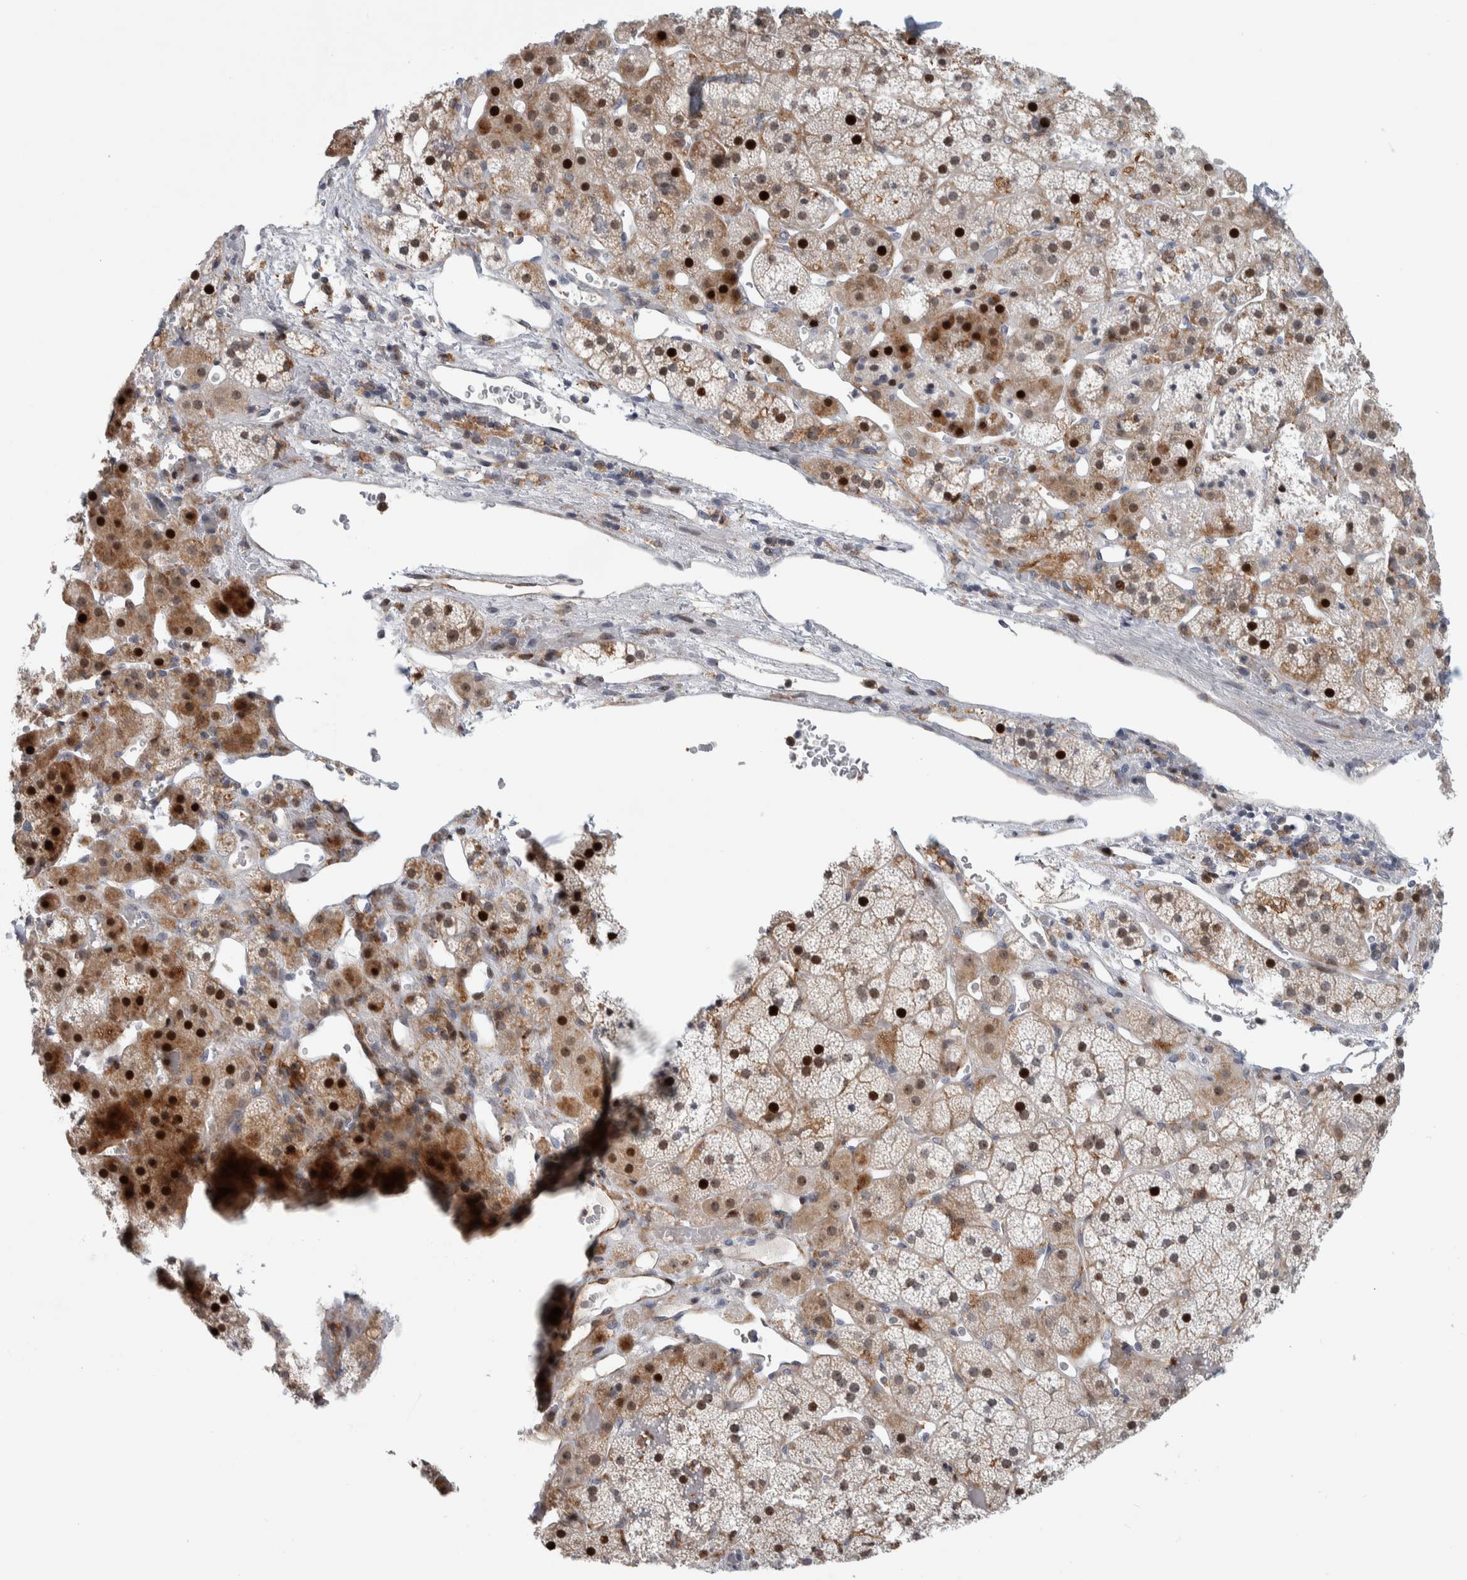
{"staining": {"intensity": "strong", "quantity": "25%-75%", "location": "cytoplasmic/membranous,nuclear"}, "tissue": "adrenal gland", "cell_type": "Glandular cells", "image_type": "normal", "snomed": [{"axis": "morphology", "description": "Normal tissue, NOS"}, {"axis": "topography", "description": "Adrenal gland"}], "caption": "Strong cytoplasmic/membranous,nuclear positivity for a protein is seen in approximately 25%-75% of glandular cells of unremarkable adrenal gland using immunohistochemistry (IHC).", "gene": "MSL1", "patient": {"sex": "female", "age": 44}}